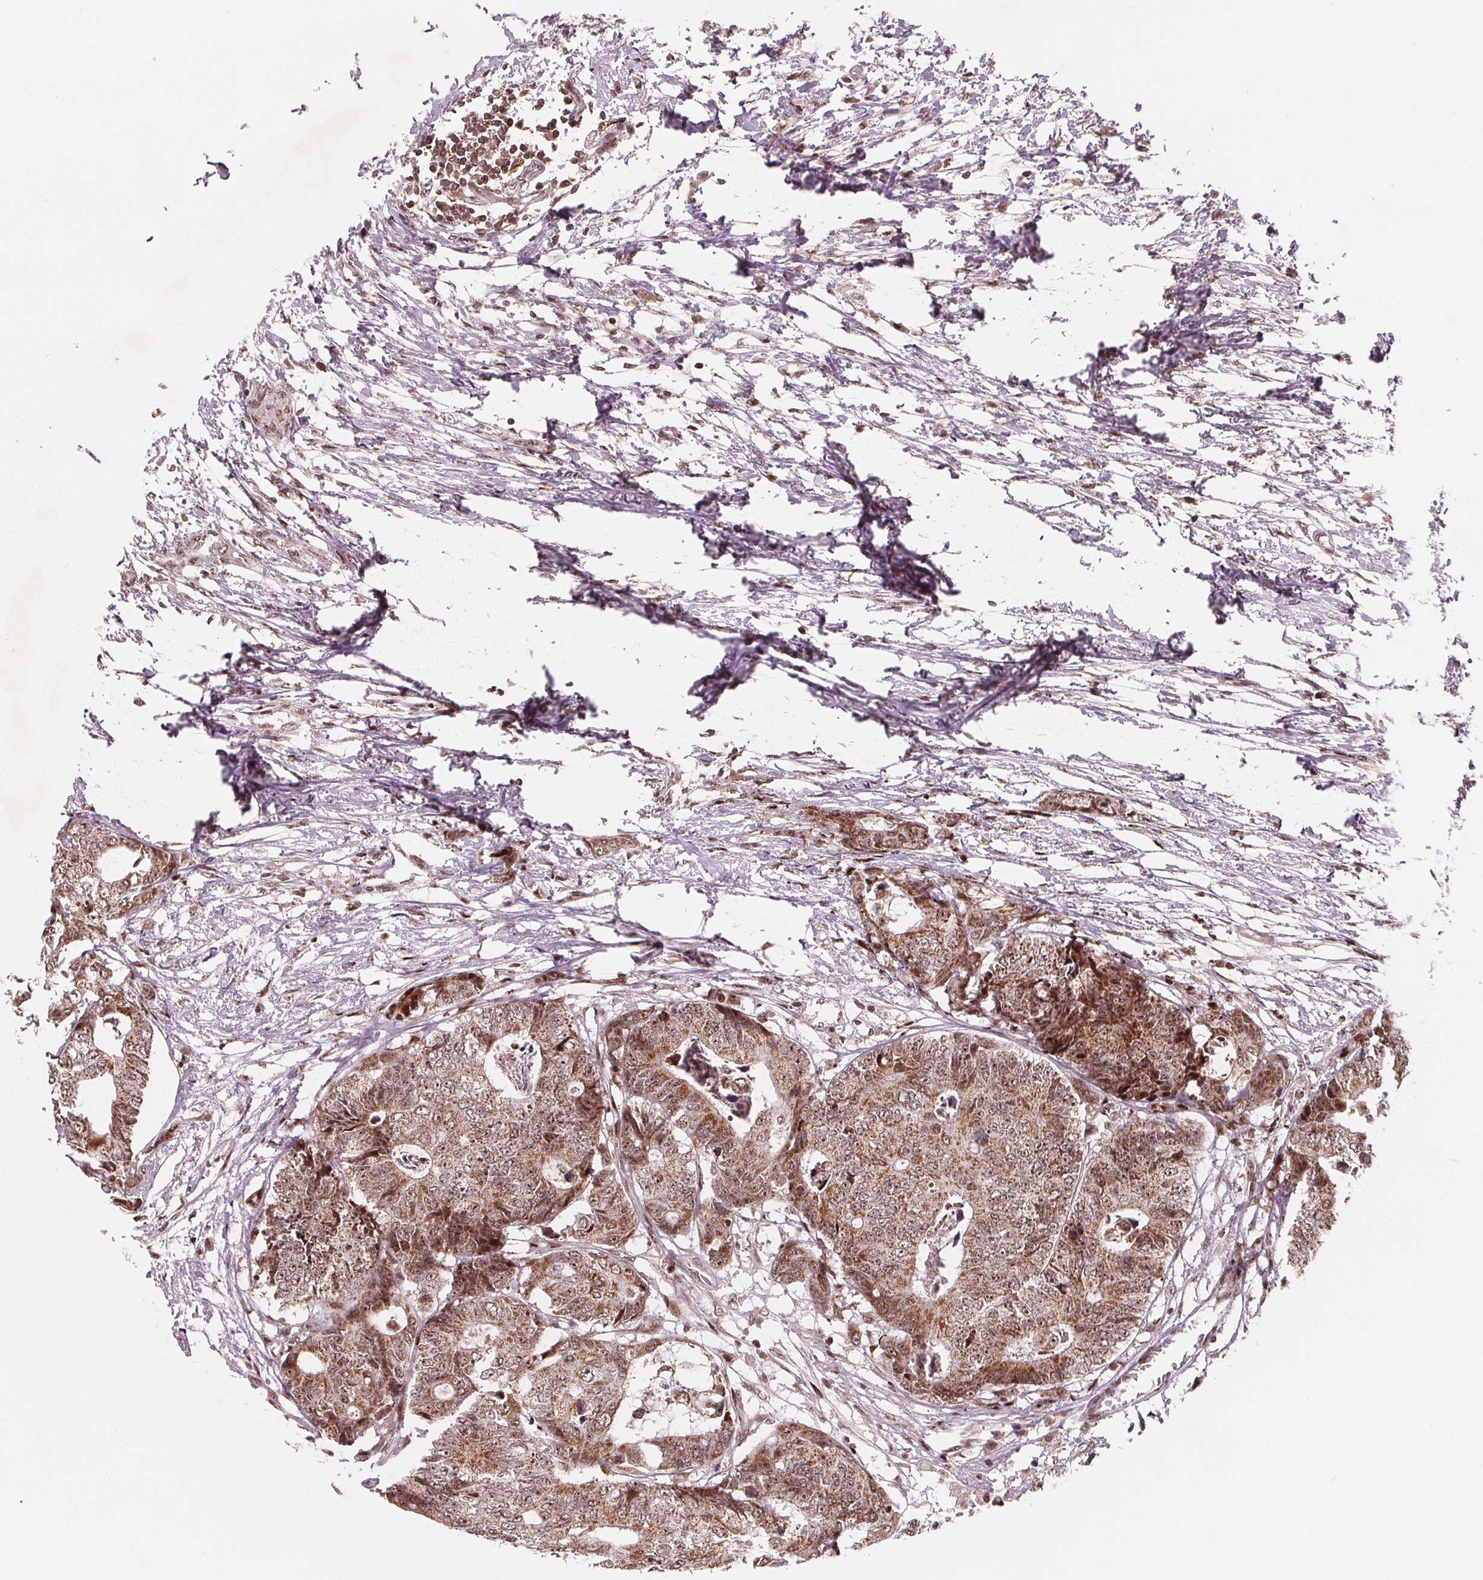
{"staining": {"intensity": "strong", "quantity": ">75%", "location": "cytoplasmic/membranous,nuclear"}, "tissue": "colorectal cancer", "cell_type": "Tumor cells", "image_type": "cancer", "snomed": [{"axis": "morphology", "description": "Adenocarcinoma, NOS"}, {"axis": "topography", "description": "Colon"}], "caption": "Immunohistochemistry (DAB) staining of colorectal adenocarcinoma exhibits strong cytoplasmic/membranous and nuclear protein staining in about >75% of tumor cells. Using DAB (brown) and hematoxylin (blue) stains, captured at high magnification using brightfield microscopy.", "gene": "SNRNP35", "patient": {"sex": "female", "age": 48}}